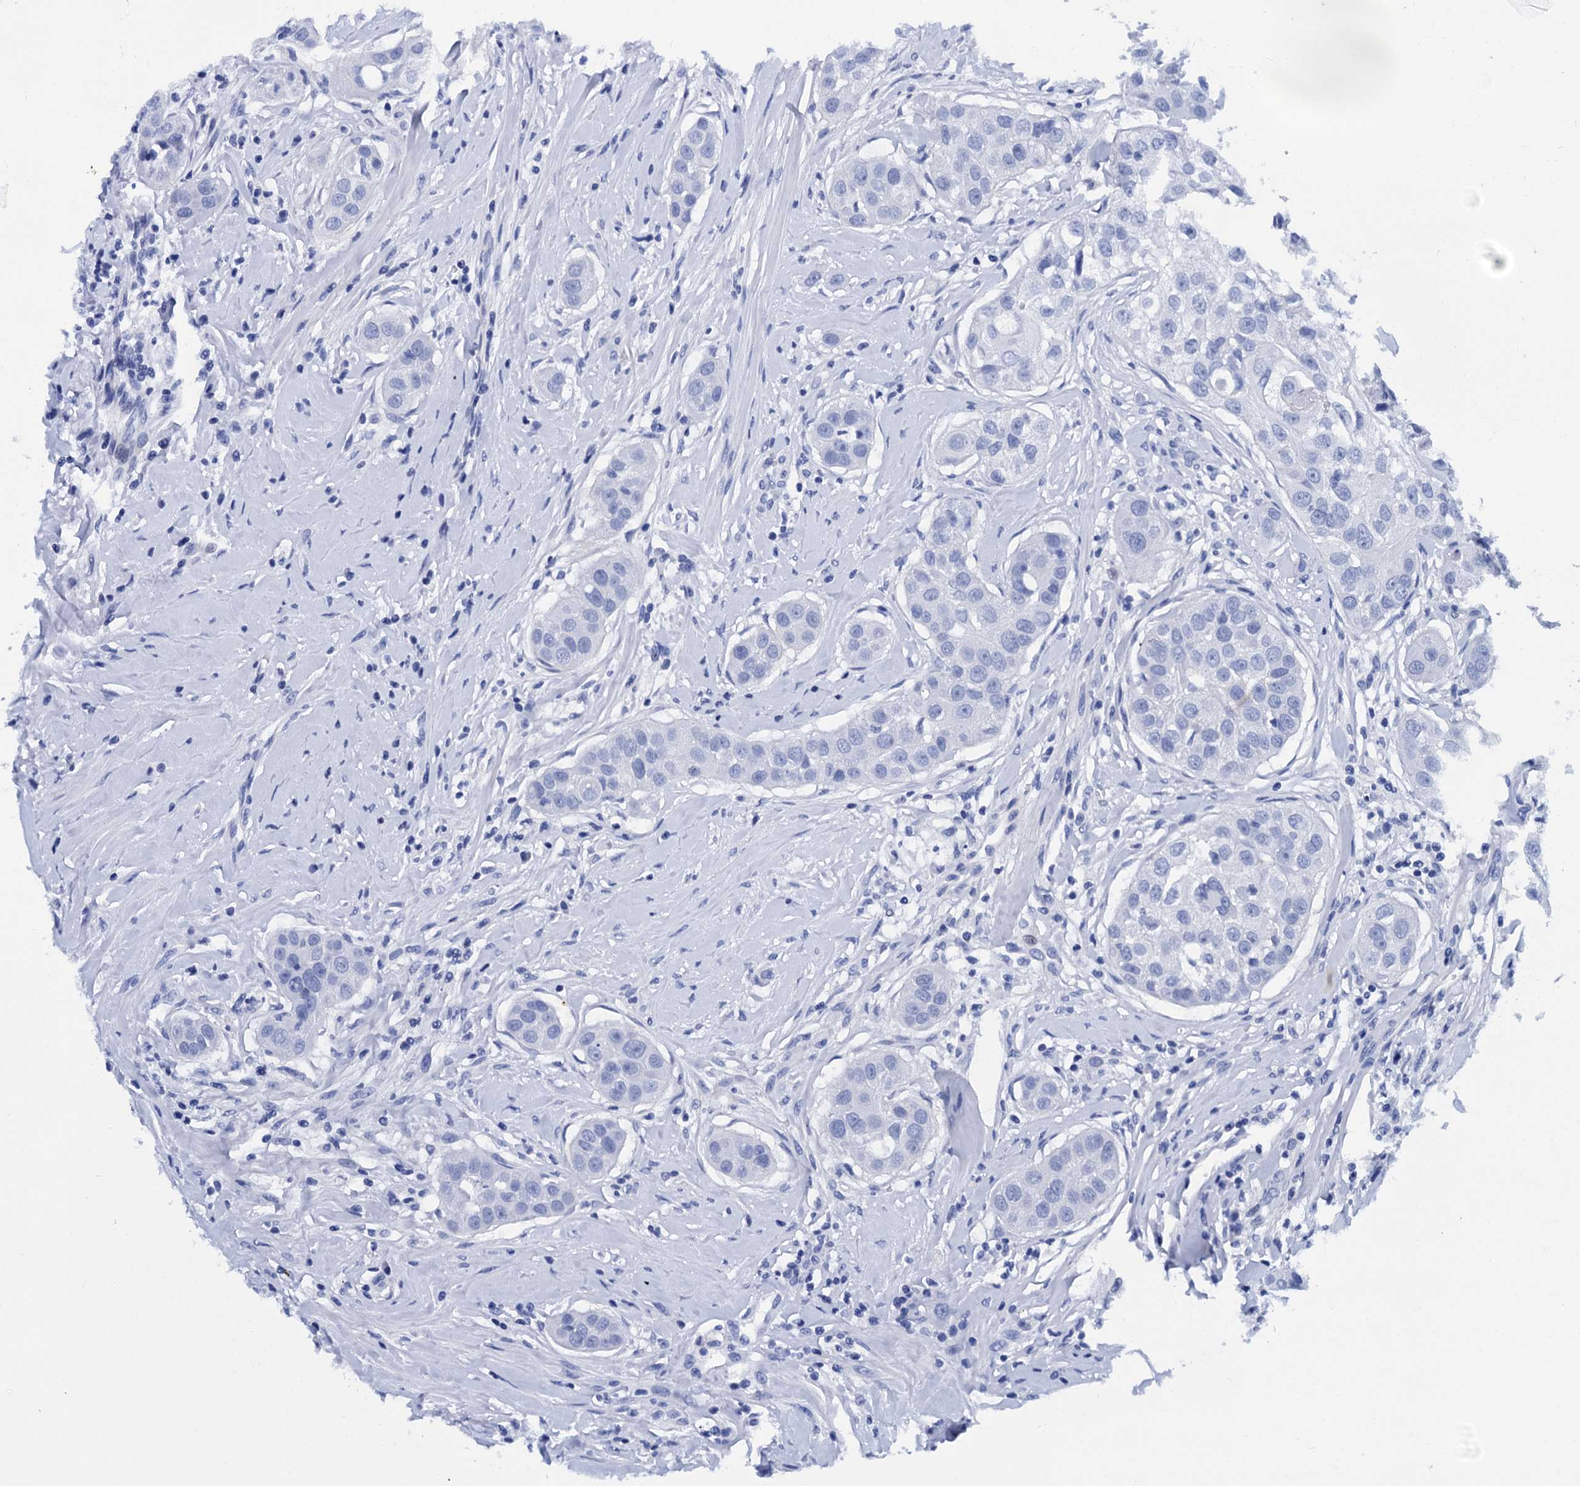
{"staining": {"intensity": "negative", "quantity": "none", "location": "none"}, "tissue": "head and neck cancer", "cell_type": "Tumor cells", "image_type": "cancer", "snomed": [{"axis": "morphology", "description": "Normal tissue, NOS"}, {"axis": "morphology", "description": "Squamous cell carcinoma, NOS"}, {"axis": "topography", "description": "Skeletal muscle"}, {"axis": "topography", "description": "Head-Neck"}], "caption": "Immunohistochemical staining of human head and neck squamous cell carcinoma demonstrates no significant expression in tumor cells.", "gene": "MYBPC3", "patient": {"sex": "male", "age": 51}}